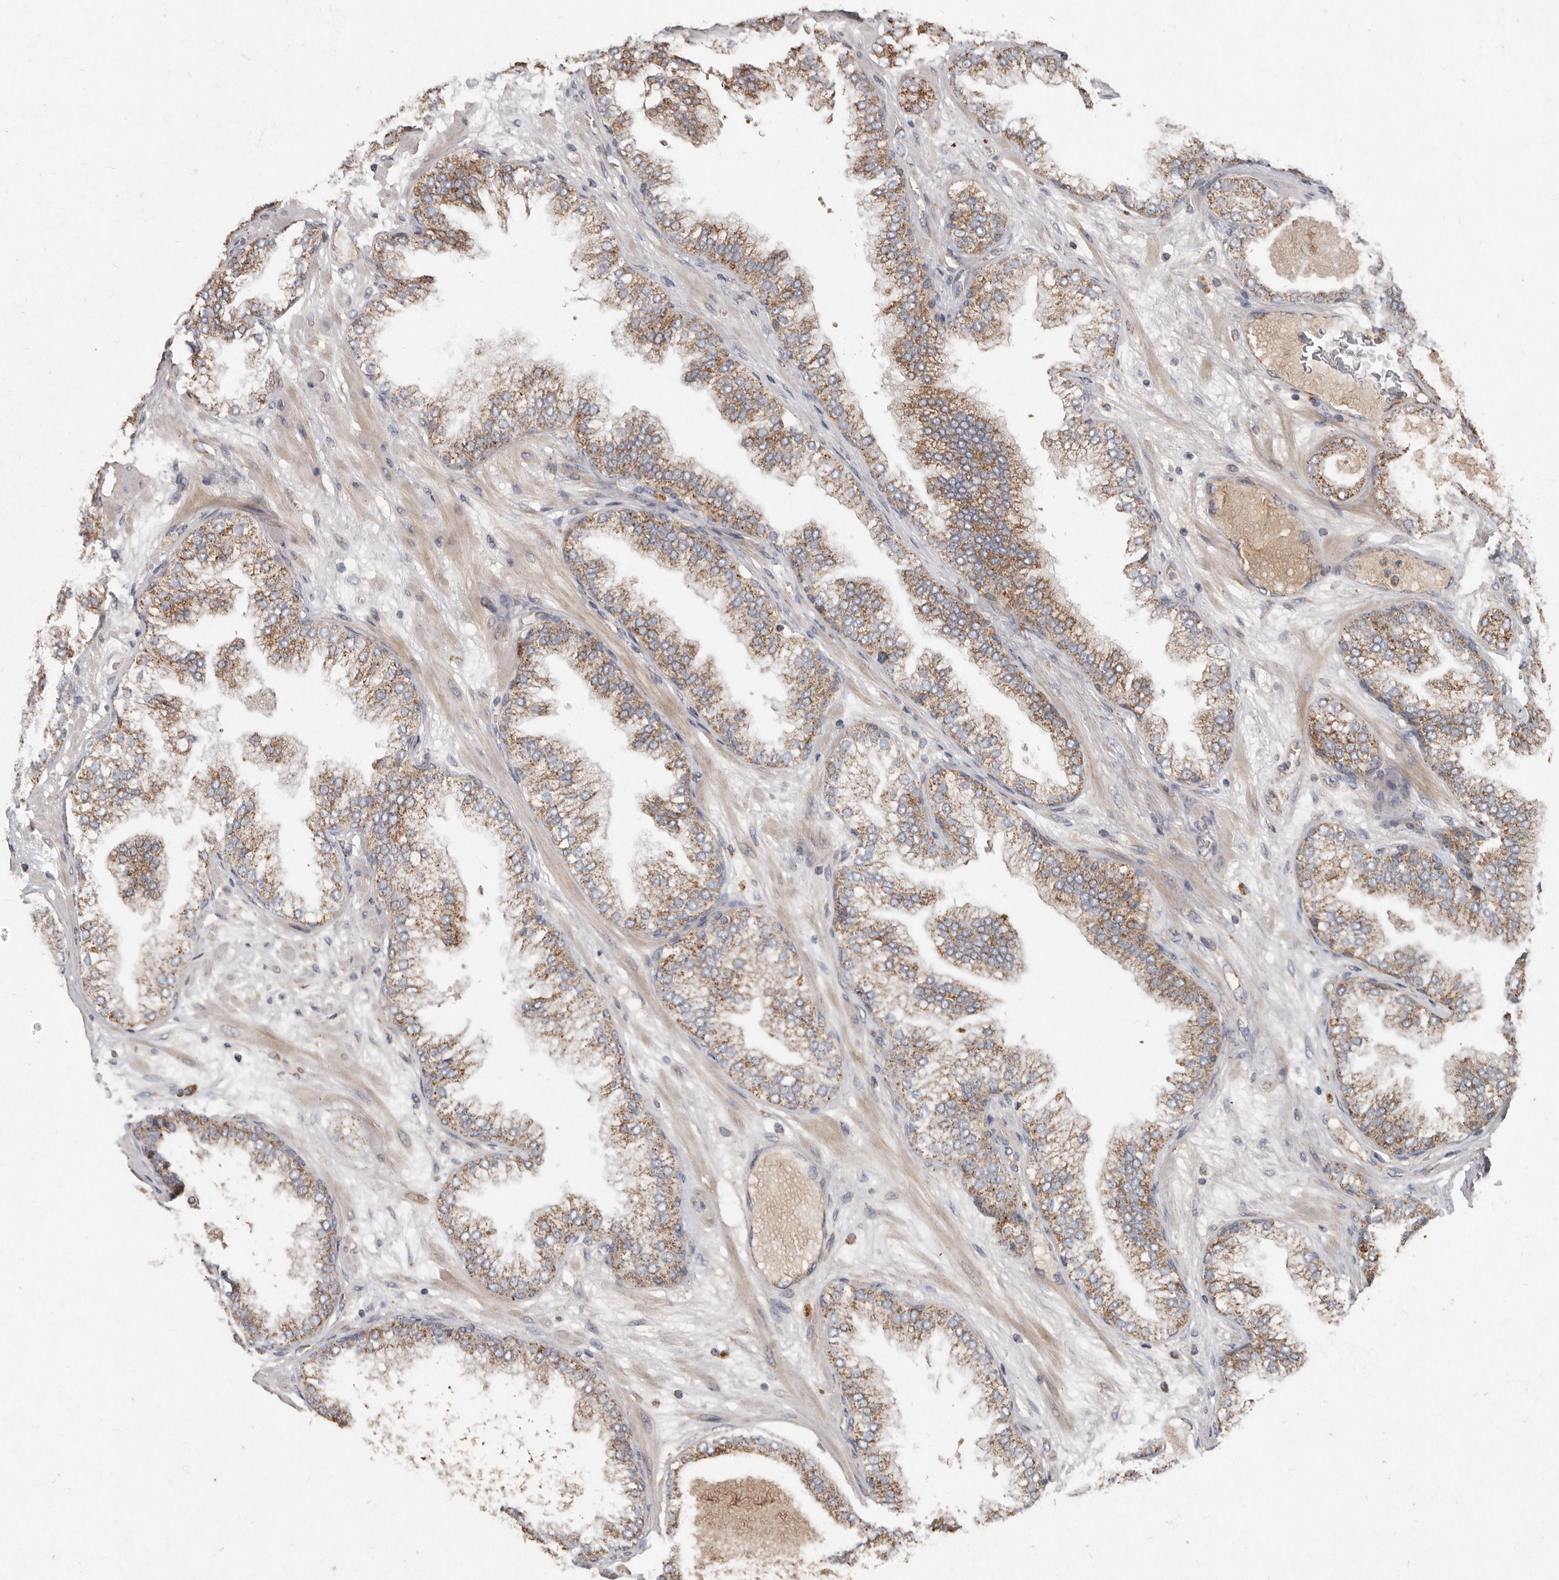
{"staining": {"intensity": "moderate", "quantity": ">75%", "location": "cytoplasmic/membranous"}, "tissue": "prostate cancer", "cell_type": "Tumor cells", "image_type": "cancer", "snomed": [{"axis": "morphology", "description": "Adenocarcinoma, High grade"}, {"axis": "topography", "description": "Prostate"}], "caption": "Moderate cytoplasmic/membranous protein positivity is seen in about >75% of tumor cells in prostate cancer (adenocarcinoma (high-grade)). Ihc stains the protein of interest in brown and the nuclei are stained blue.", "gene": "KIF26B", "patient": {"sex": "male", "age": 58}}